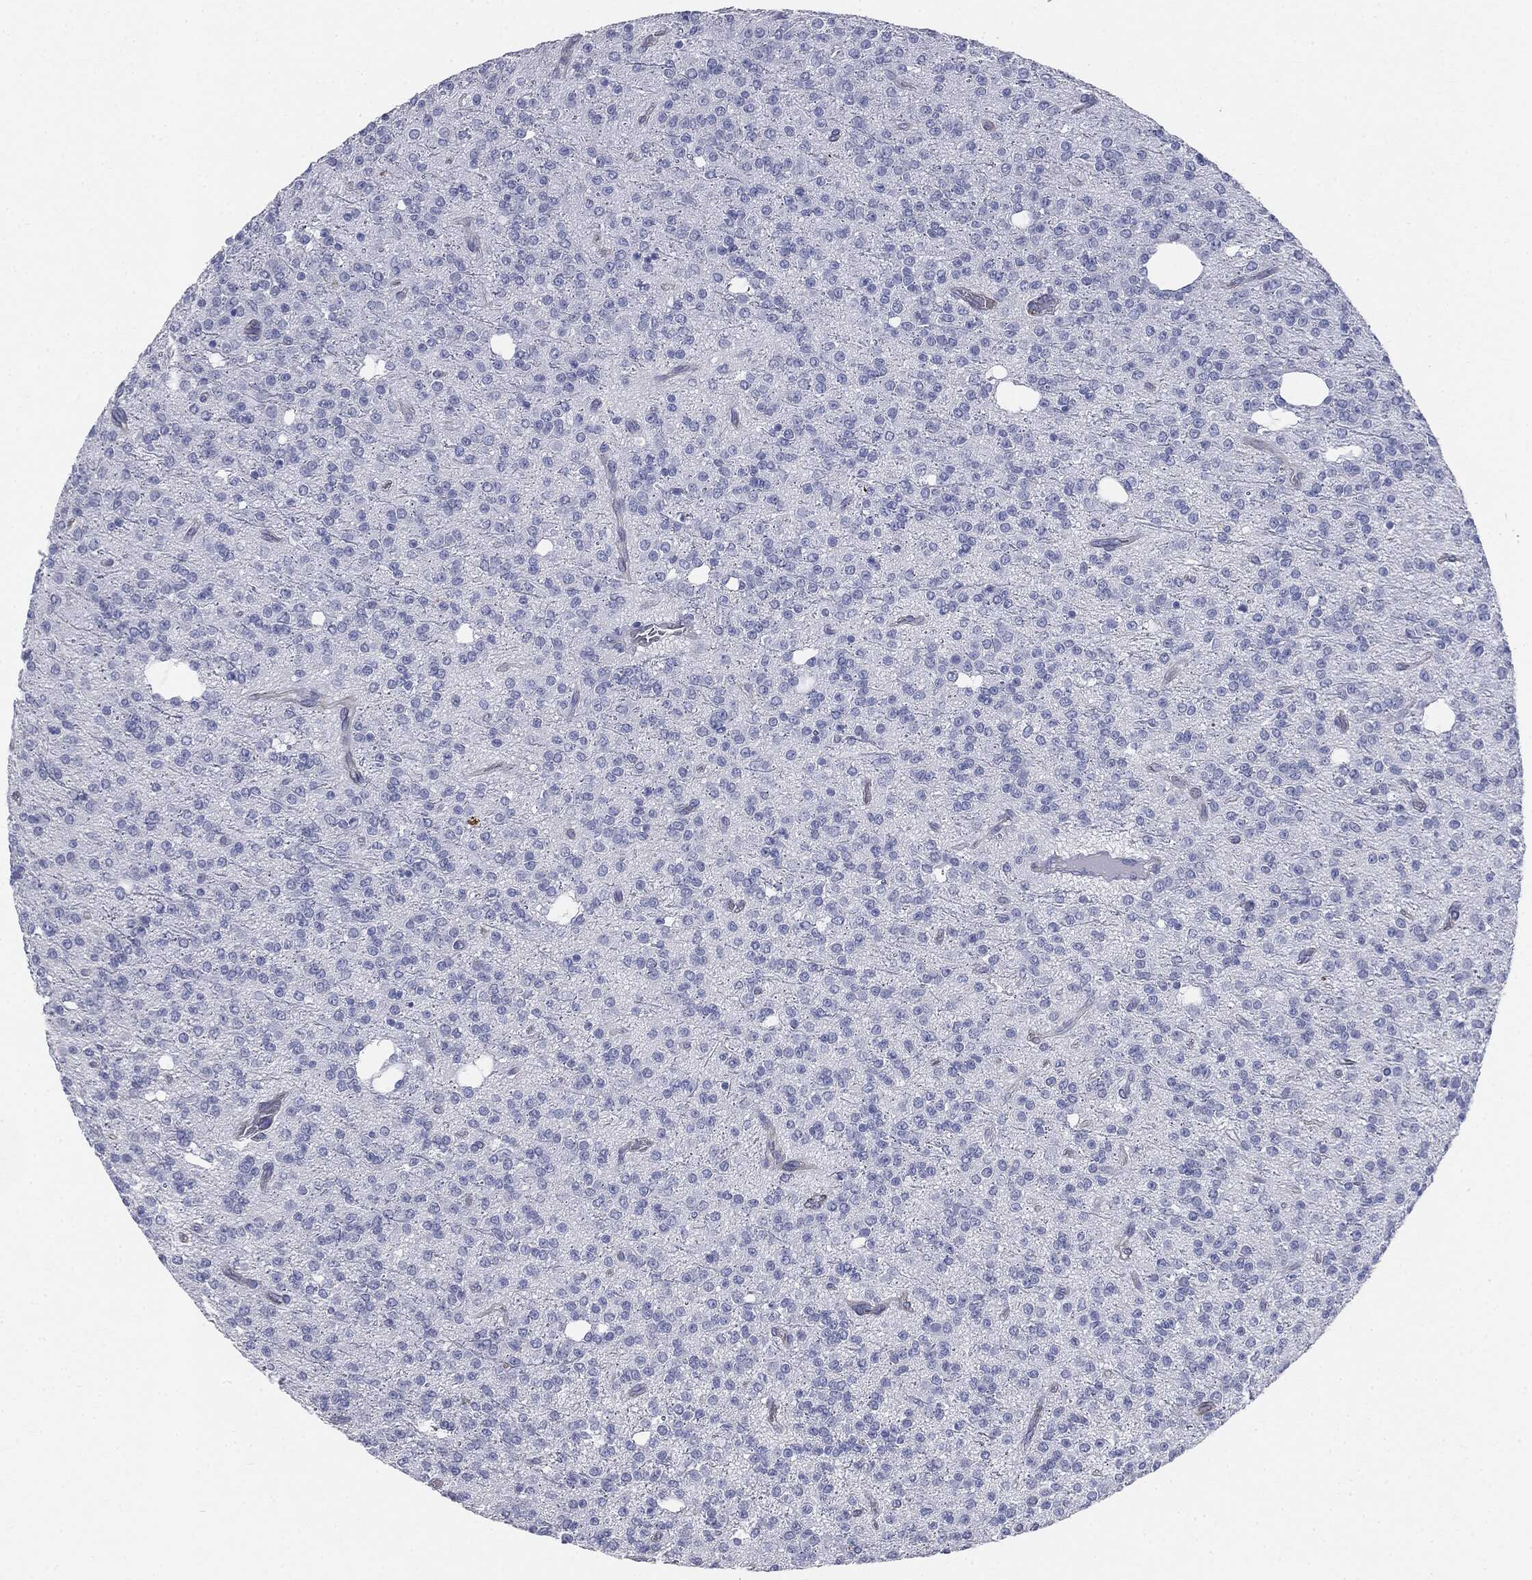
{"staining": {"intensity": "negative", "quantity": "none", "location": "none"}, "tissue": "glioma", "cell_type": "Tumor cells", "image_type": "cancer", "snomed": [{"axis": "morphology", "description": "Glioma, malignant, Low grade"}, {"axis": "topography", "description": "Brain"}], "caption": "IHC image of glioma stained for a protein (brown), which displays no expression in tumor cells.", "gene": "MUC5AC", "patient": {"sex": "male", "age": 27}}